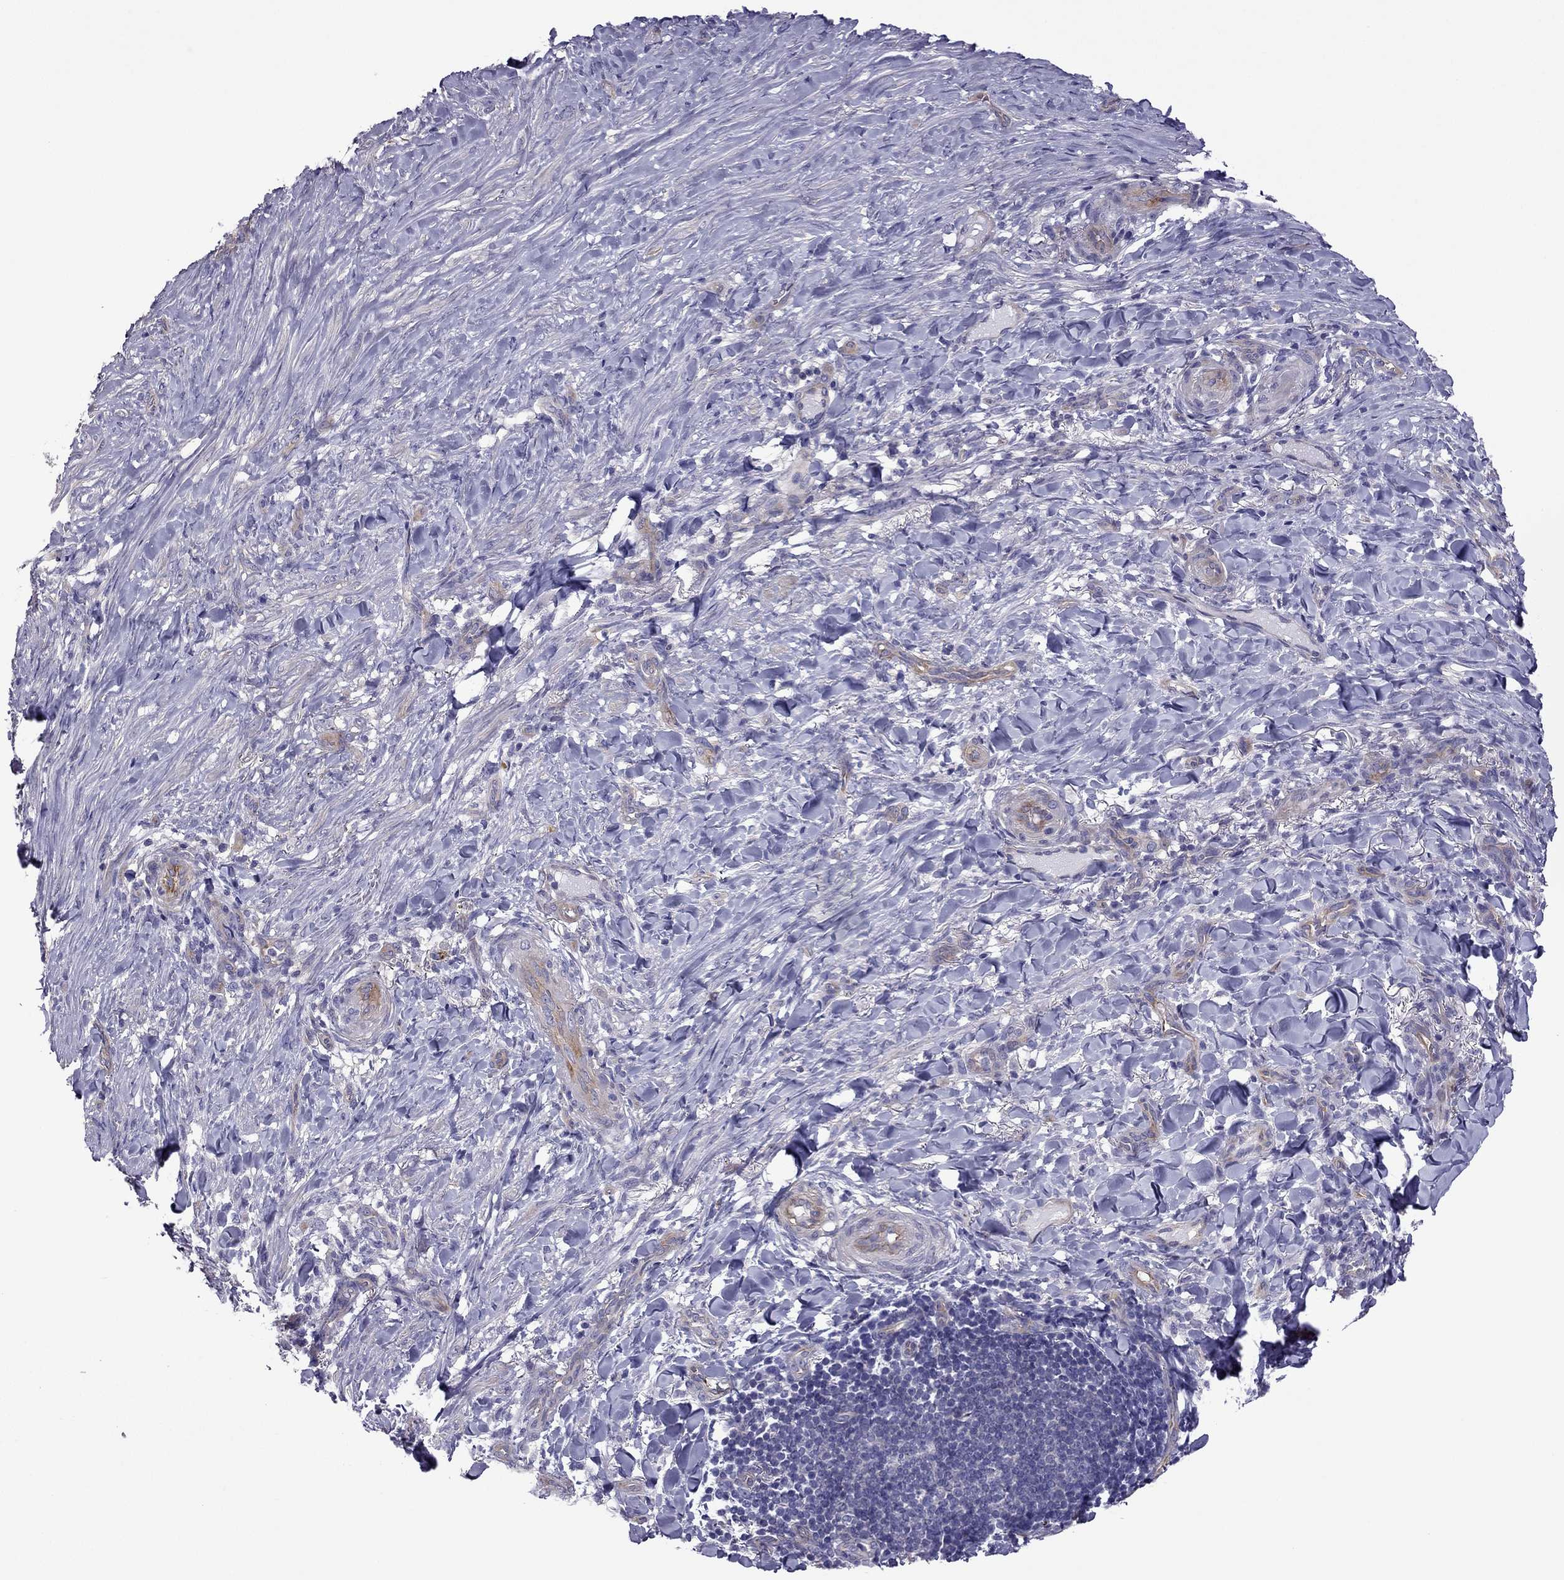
{"staining": {"intensity": "negative", "quantity": "none", "location": "none"}, "tissue": "skin cancer", "cell_type": "Tumor cells", "image_type": "cancer", "snomed": [{"axis": "morphology", "description": "Basal cell carcinoma"}, {"axis": "topography", "description": "Skin"}], "caption": "This is an immunohistochemistry (IHC) histopathology image of human skin cancer (basal cell carcinoma). There is no staining in tumor cells.", "gene": "GJA8", "patient": {"sex": "female", "age": 69}}